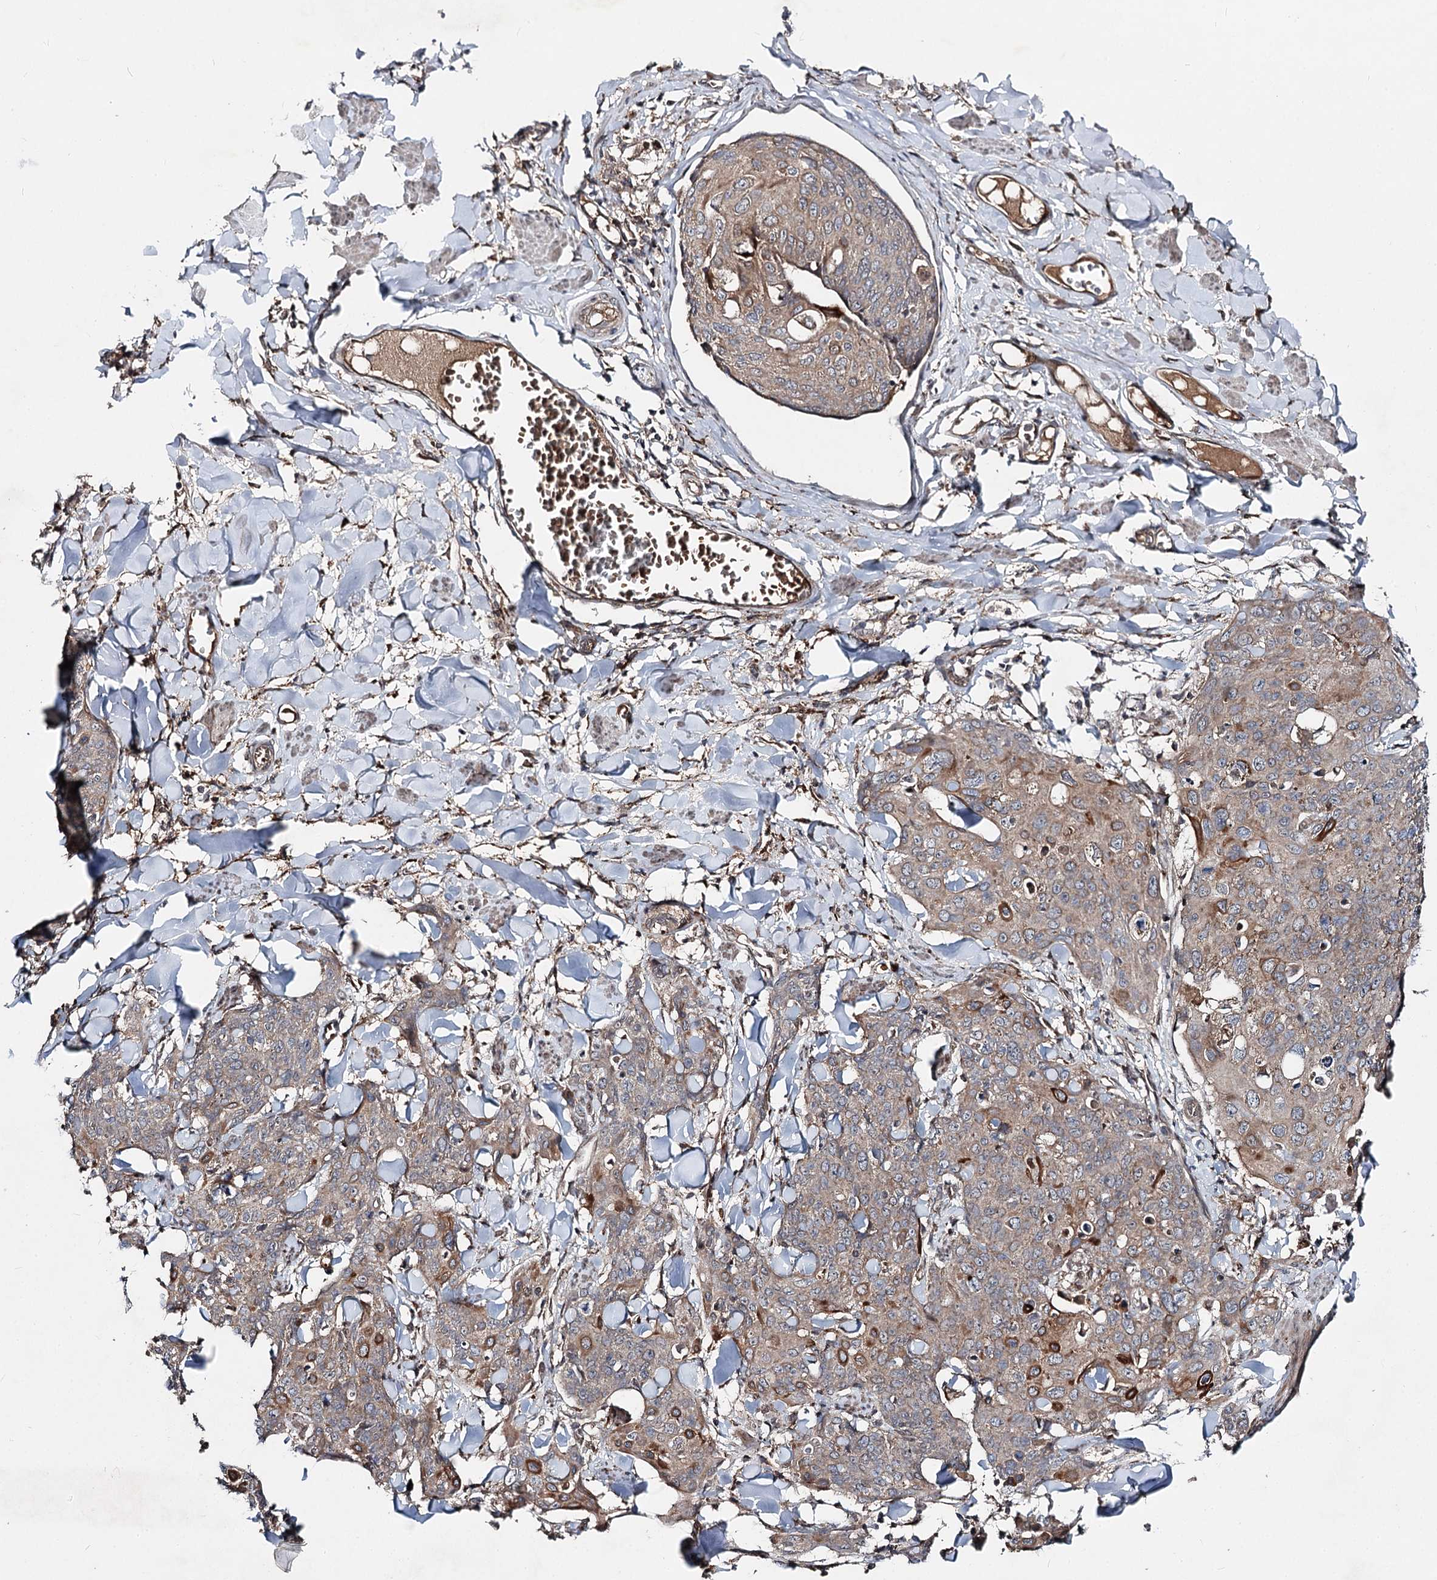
{"staining": {"intensity": "strong", "quantity": "<25%", "location": "cytoplasmic/membranous"}, "tissue": "skin cancer", "cell_type": "Tumor cells", "image_type": "cancer", "snomed": [{"axis": "morphology", "description": "Squamous cell carcinoma, NOS"}, {"axis": "topography", "description": "Skin"}, {"axis": "topography", "description": "Vulva"}], "caption": "Protein staining exhibits strong cytoplasmic/membranous positivity in approximately <25% of tumor cells in skin cancer.", "gene": "MSANTD2", "patient": {"sex": "female", "age": 85}}